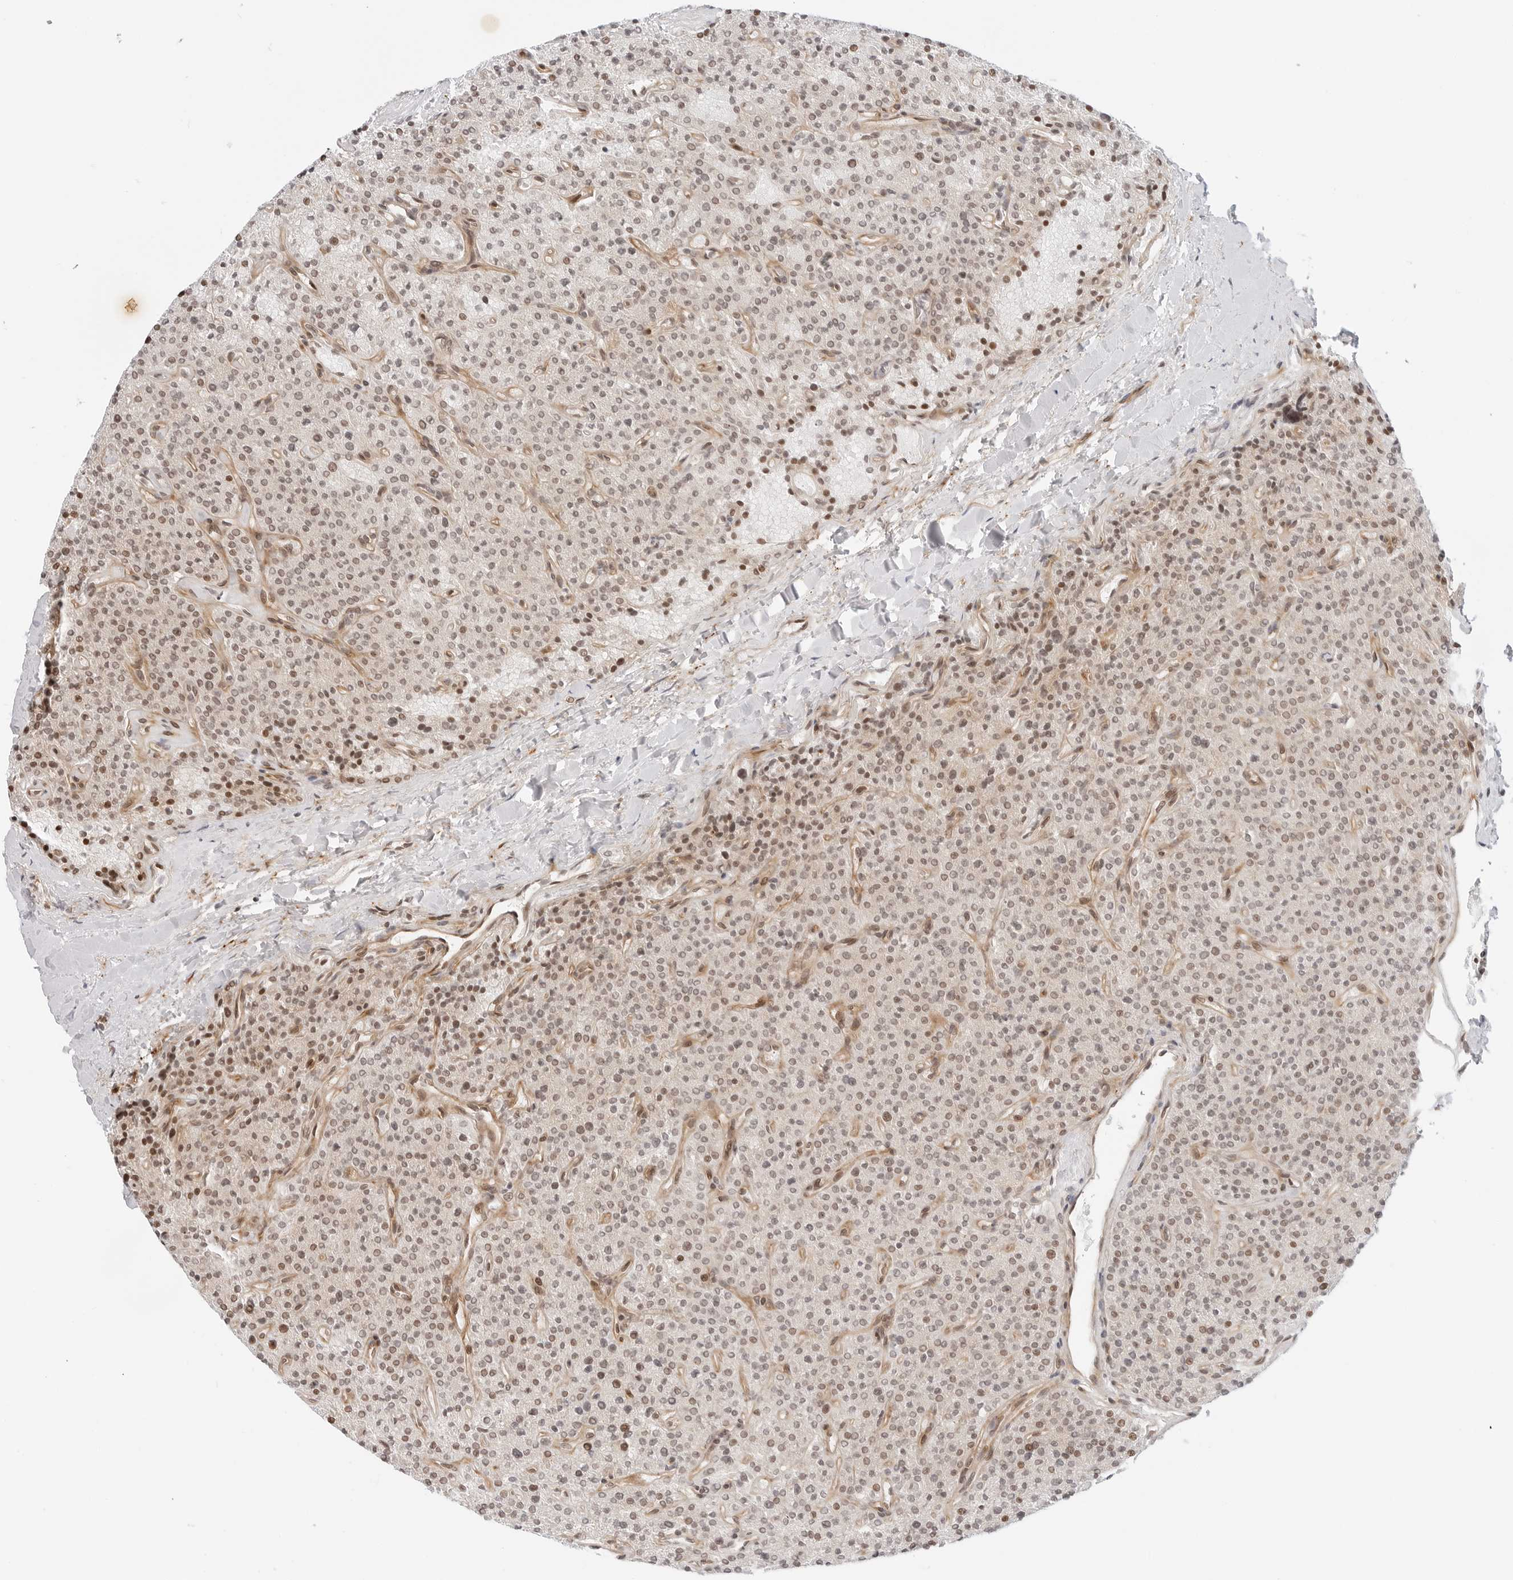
{"staining": {"intensity": "moderate", "quantity": ">75%", "location": "cytoplasmic/membranous,nuclear"}, "tissue": "parathyroid gland", "cell_type": "Glandular cells", "image_type": "normal", "snomed": [{"axis": "morphology", "description": "Normal tissue, NOS"}, {"axis": "topography", "description": "Parathyroid gland"}], "caption": "About >75% of glandular cells in benign parathyroid gland reveal moderate cytoplasmic/membranous,nuclear protein expression as visualized by brown immunohistochemical staining.", "gene": "ZNF613", "patient": {"sex": "male", "age": 46}}